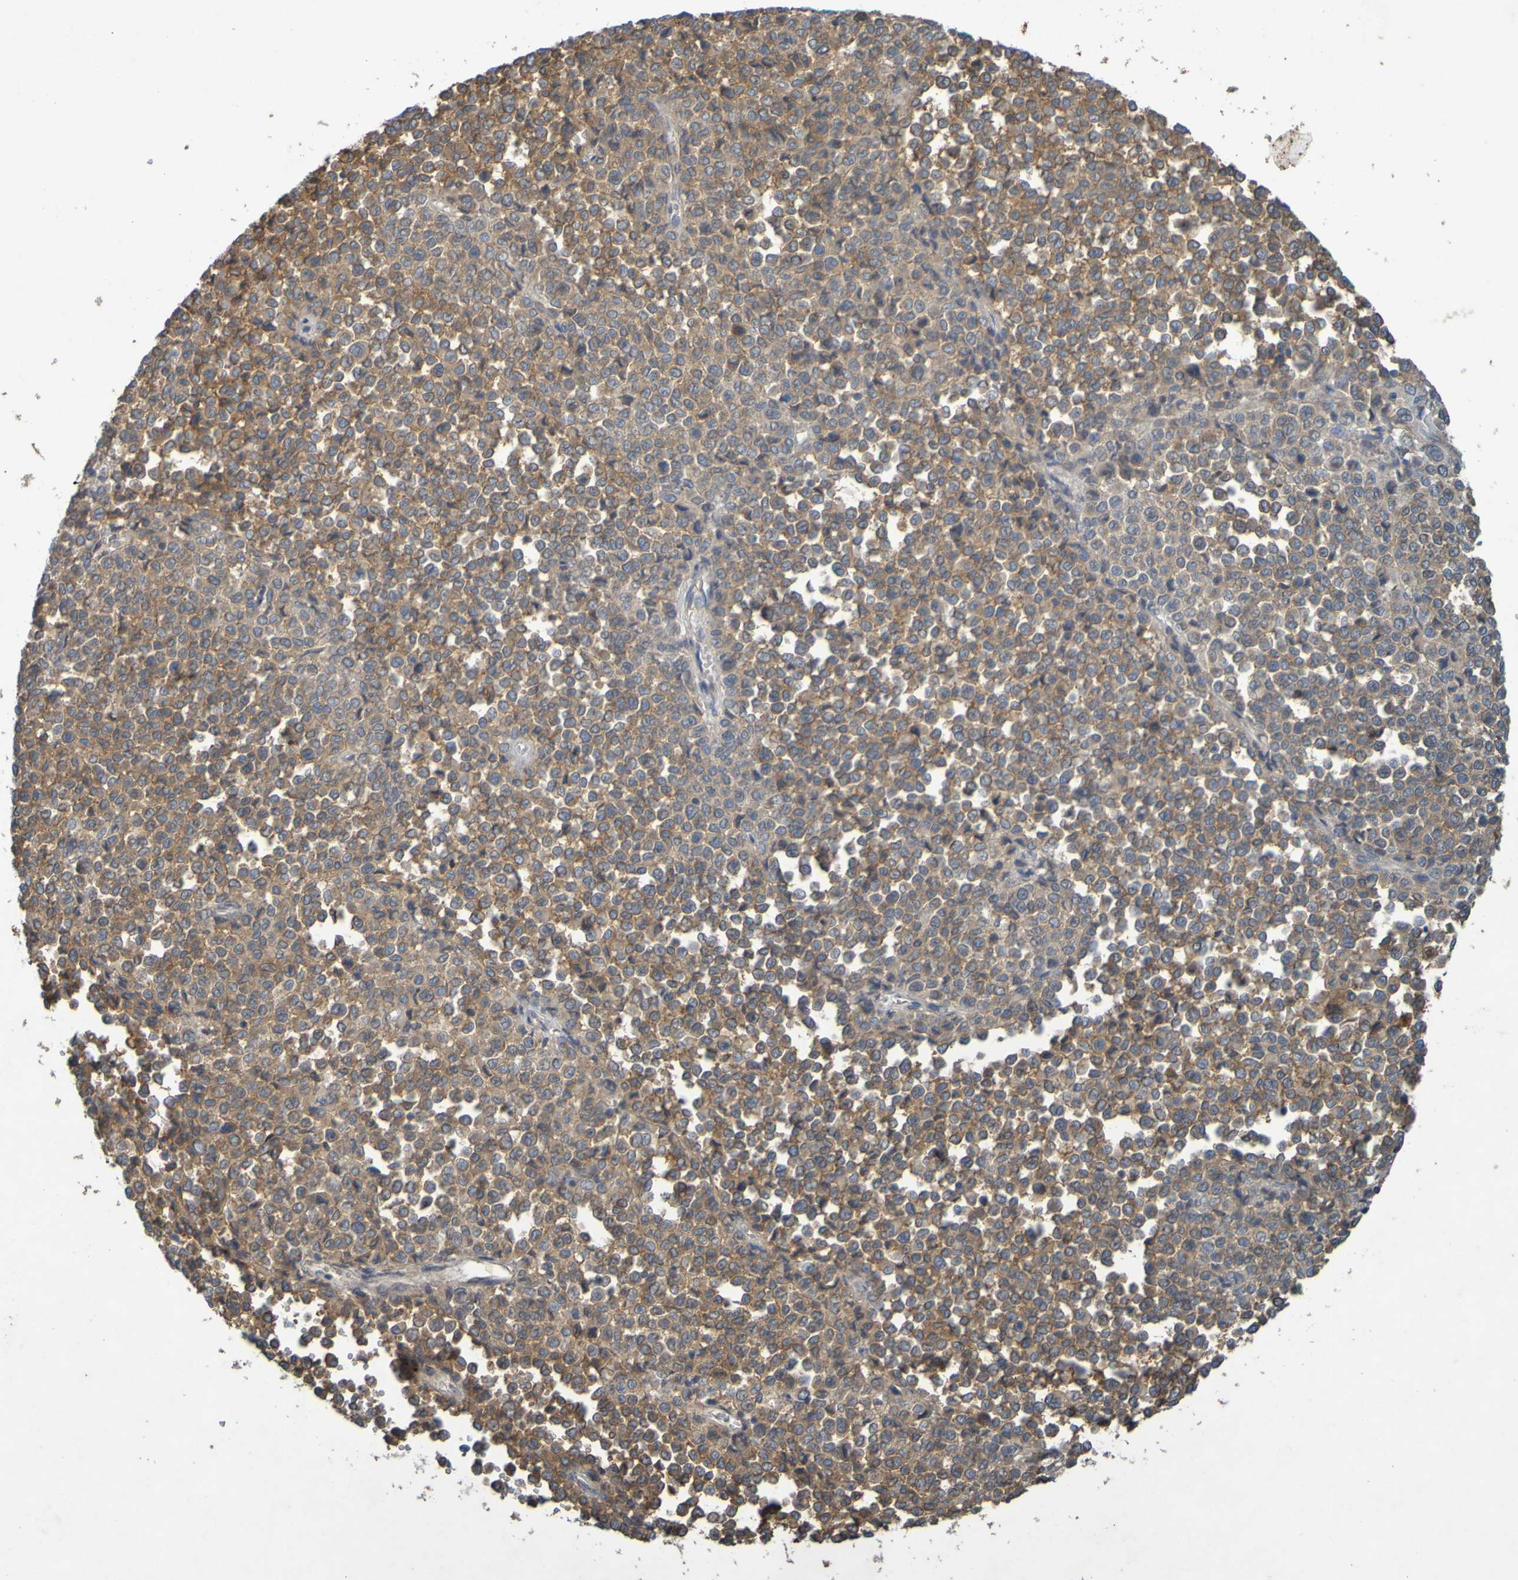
{"staining": {"intensity": "weak", "quantity": ">75%", "location": "cytoplasmic/membranous"}, "tissue": "melanoma", "cell_type": "Tumor cells", "image_type": "cancer", "snomed": [{"axis": "morphology", "description": "Malignant melanoma, Metastatic site"}, {"axis": "topography", "description": "Pancreas"}], "caption": "Immunohistochemical staining of human malignant melanoma (metastatic site) displays low levels of weak cytoplasmic/membranous expression in approximately >75% of tumor cells. Using DAB (3,3'-diaminobenzidine) (brown) and hematoxylin (blue) stains, captured at high magnification using brightfield microscopy.", "gene": "B3GAT2", "patient": {"sex": "female", "age": 30}}